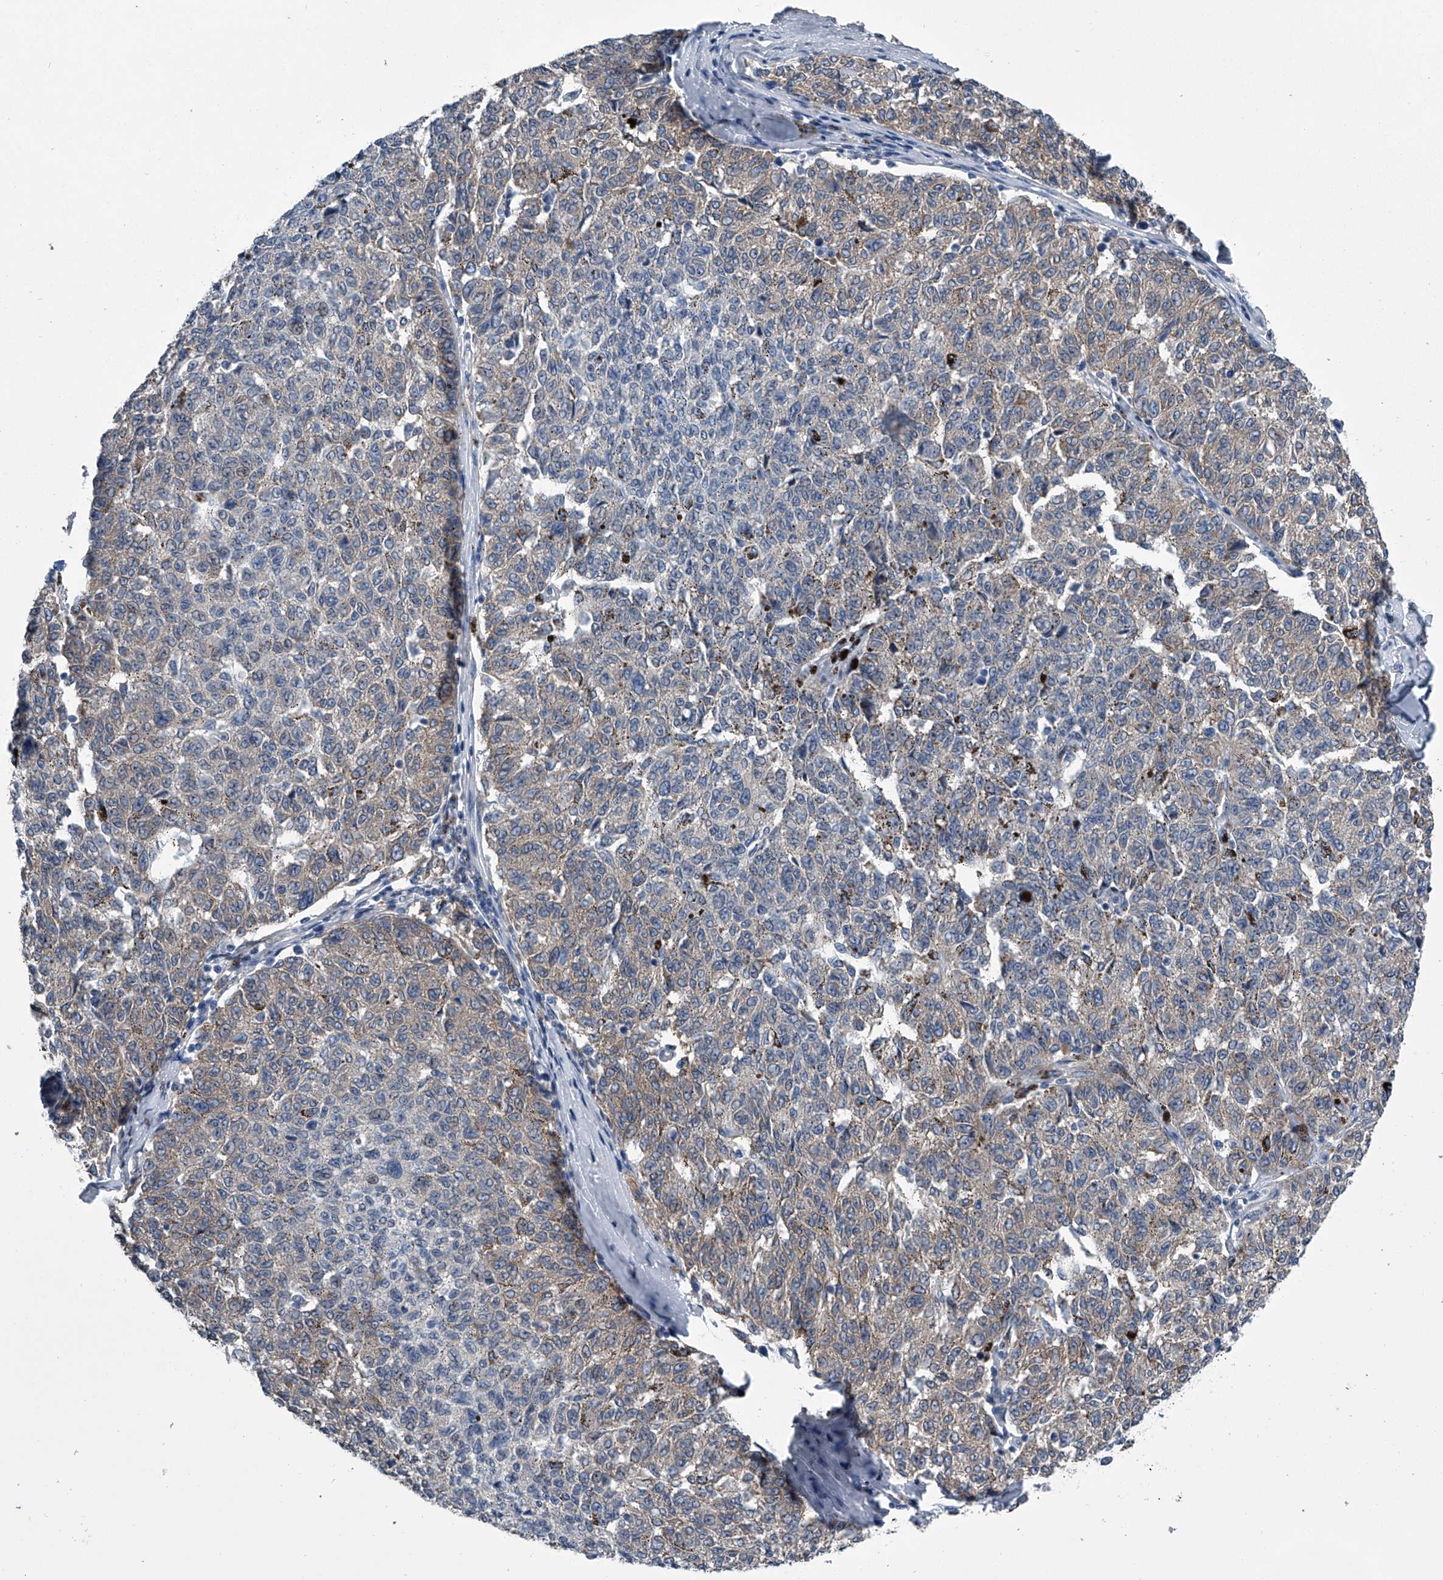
{"staining": {"intensity": "moderate", "quantity": "25%-75%", "location": "cytoplasmic/membranous"}, "tissue": "melanoma", "cell_type": "Tumor cells", "image_type": "cancer", "snomed": [{"axis": "morphology", "description": "Malignant melanoma, NOS"}, {"axis": "topography", "description": "Skin"}], "caption": "Malignant melanoma stained with DAB IHC exhibits medium levels of moderate cytoplasmic/membranous expression in about 25%-75% of tumor cells. (DAB (3,3'-diaminobenzidine) IHC, brown staining for protein, blue staining for nuclei).", "gene": "PPP2R5D", "patient": {"sex": "female", "age": 72}}